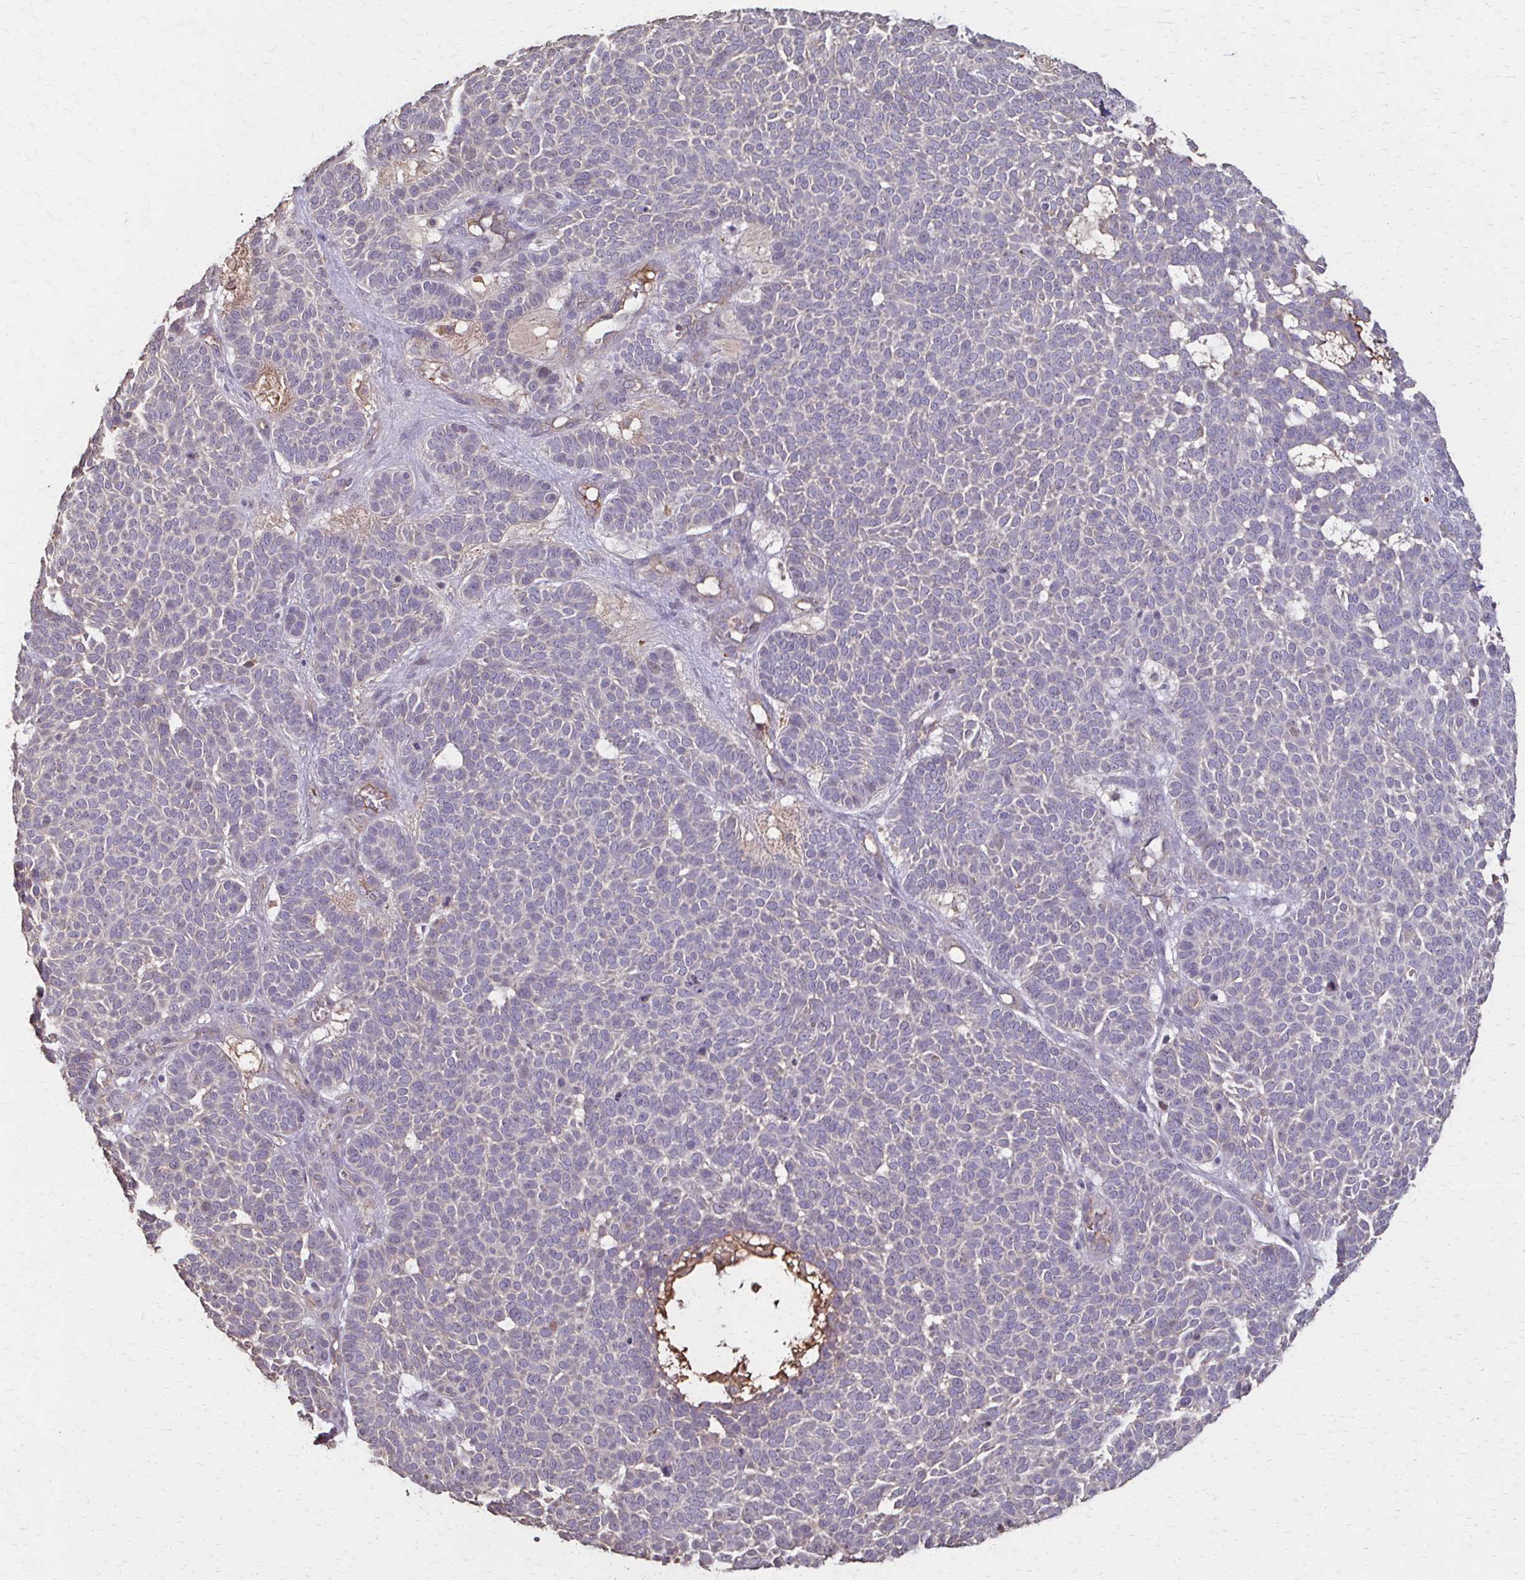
{"staining": {"intensity": "negative", "quantity": "none", "location": "none"}, "tissue": "skin cancer", "cell_type": "Tumor cells", "image_type": "cancer", "snomed": [{"axis": "morphology", "description": "Basal cell carcinoma"}, {"axis": "topography", "description": "Skin"}], "caption": "Immunohistochemistry (IHC) of human basal cell carcinoma (skin) demonstrates no positivity in tumor cells. (Stains: DAB immunohistochemistry with hematoxylin counter stain, Microscopy: brightfield microscopy at high magnification).", "gene": "IL18BP", "patient": {"sex": "female", "age": 82}}